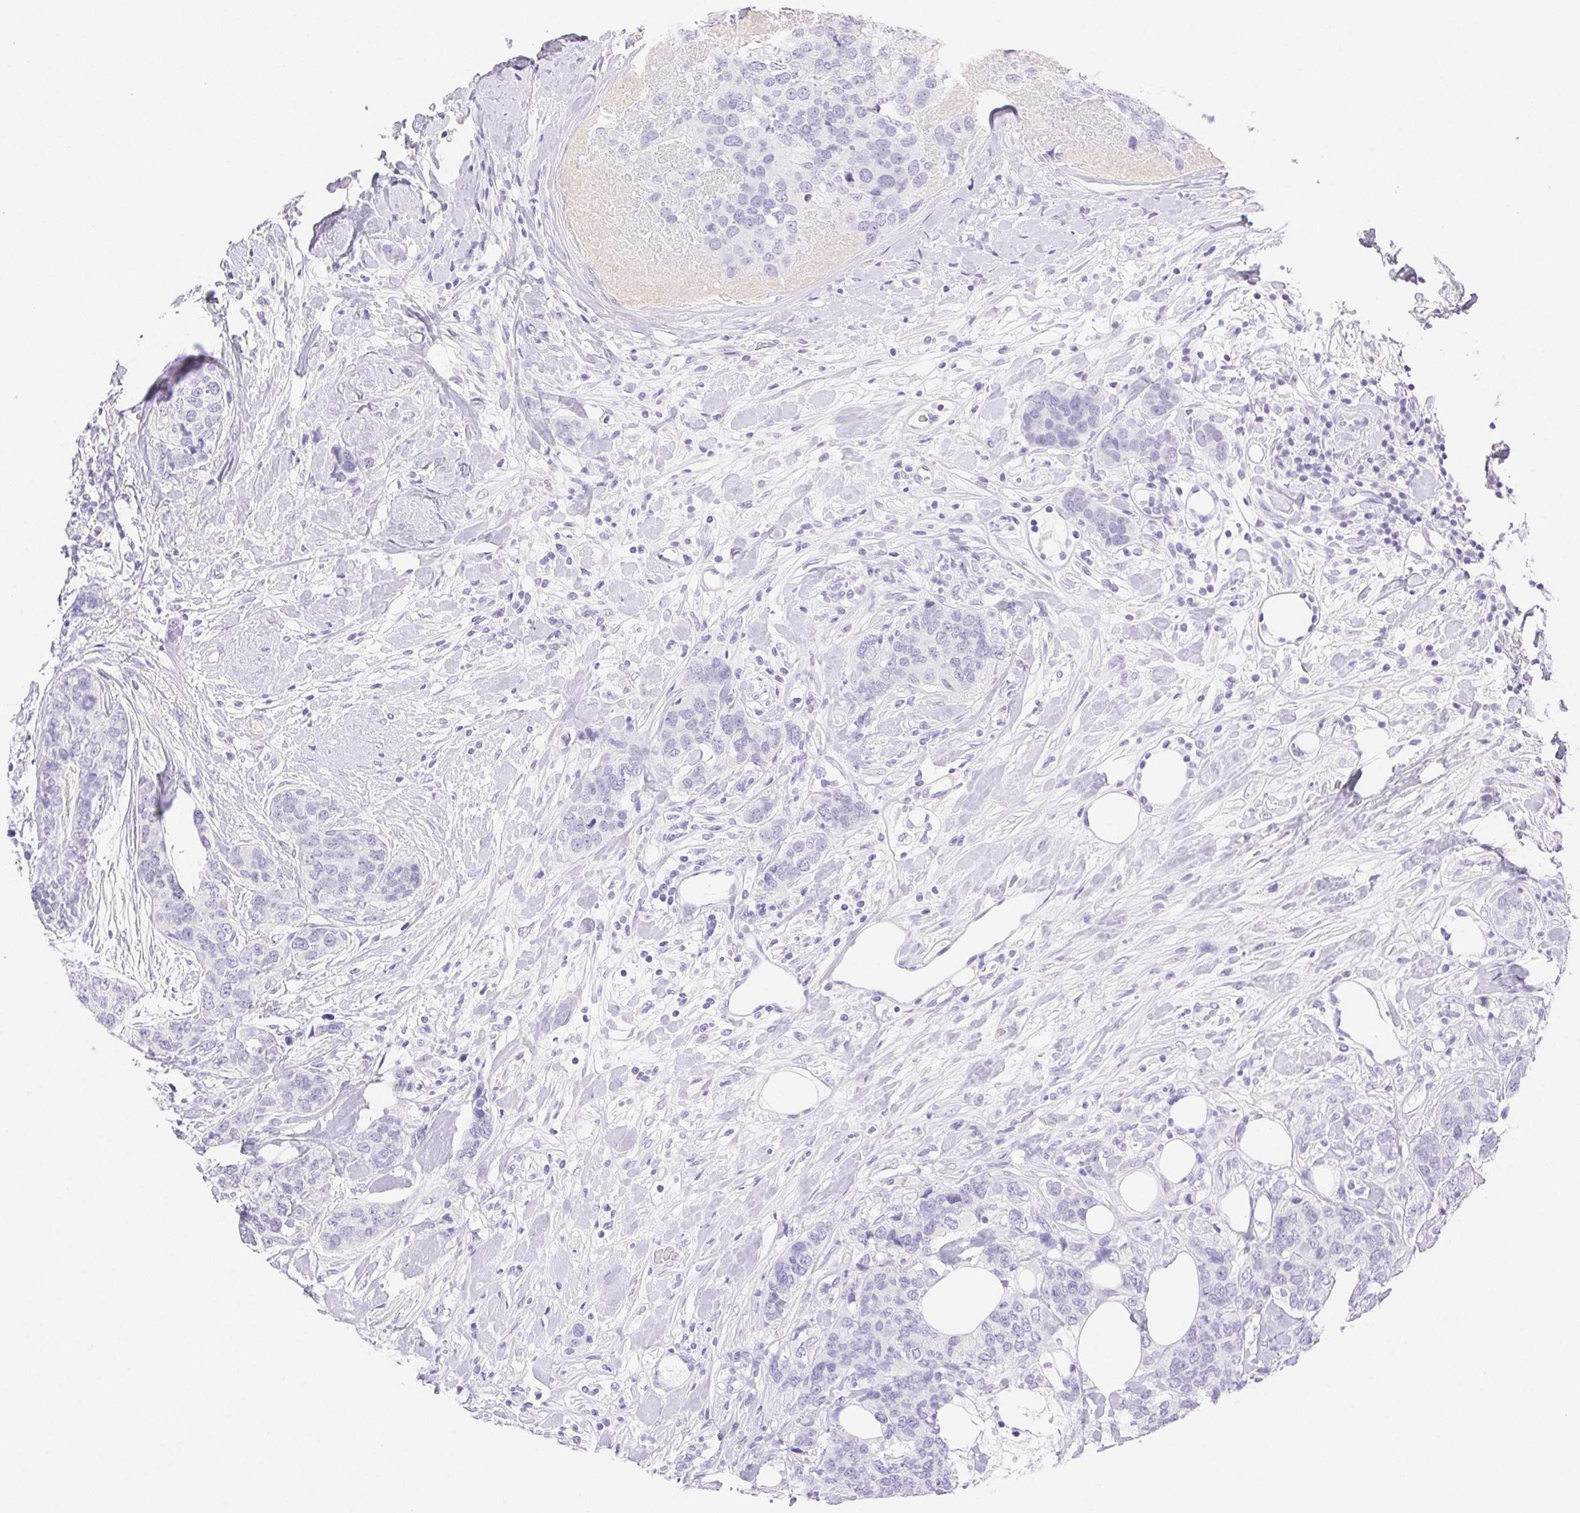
{"staining": {"intensity": "negative", "quantity": "none", "location": "none"}, "tissue": "breast cancer", "cell_type": "Tumor cells", "image_type": "cancer", "snomed": [{"axis": "morphology", "description": "Lobular carcinoma"}, {"axis": "topography", "description": "Breast"}], "caption": "An image of breast cancer (lobular carcinoma) stained for a protein demonstrates no brown staining in tumor cells.", "gene": "SPACA4", "patient": {"sex": "female", "age": 59}}